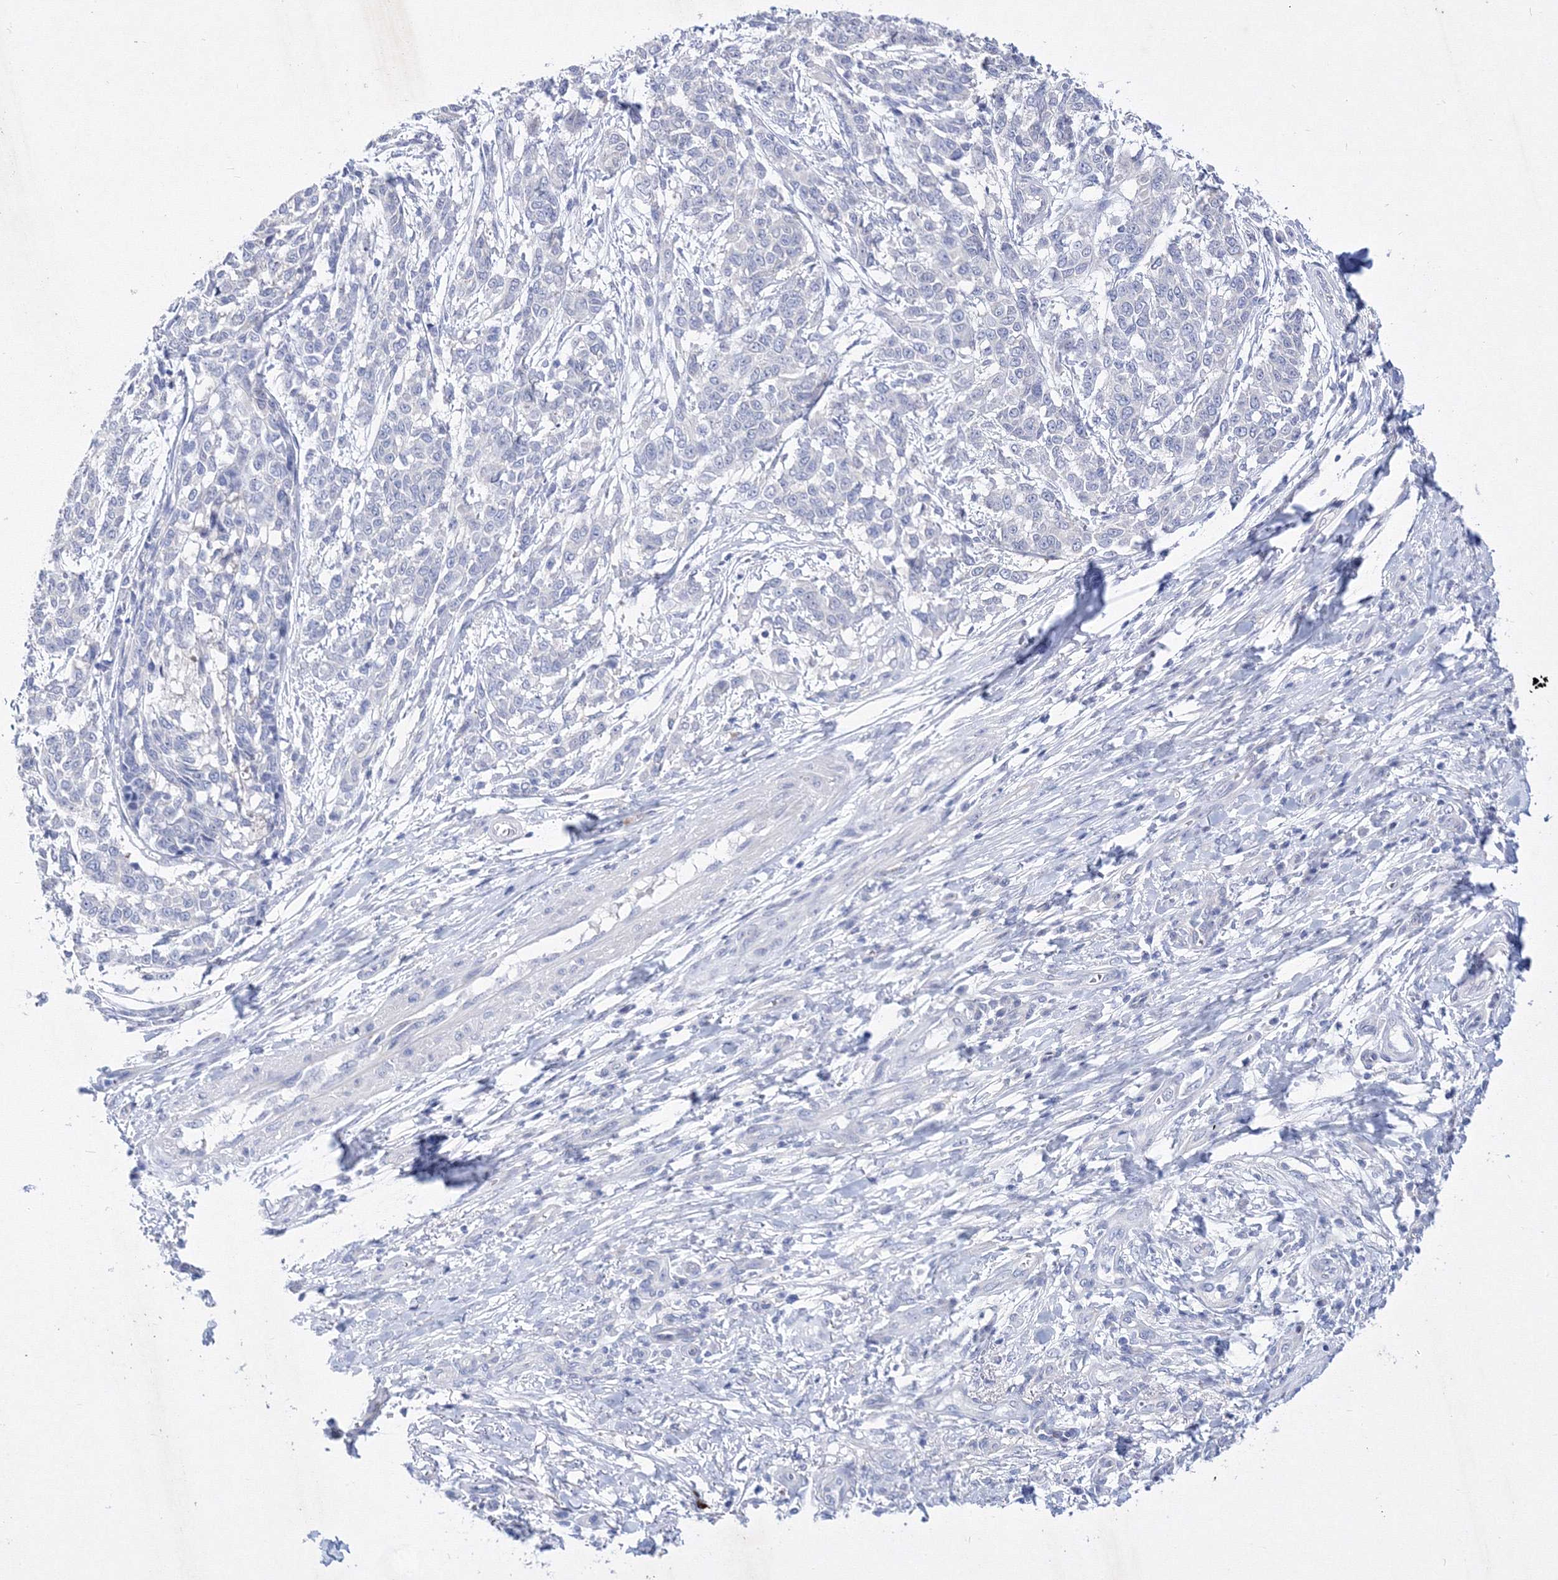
{"staining": {"intensity": "negative", "quantity": "none", "location": "none"}, "tissue": "melanoma", "cell_type": "Tumor cells", "image_type": "cancer", "snomed": [{"axis": "morphology", "description": "Malignant melanoma, NOS"}, {"axis": "topography", "description": "Skin"}], "caption": "Melanoma stained for a protein using immunohistochemistry (IHC) demonstrates no expression tumor cells.", "gene": "GPN1", "patient": {"sex": "male", "age": 49}}